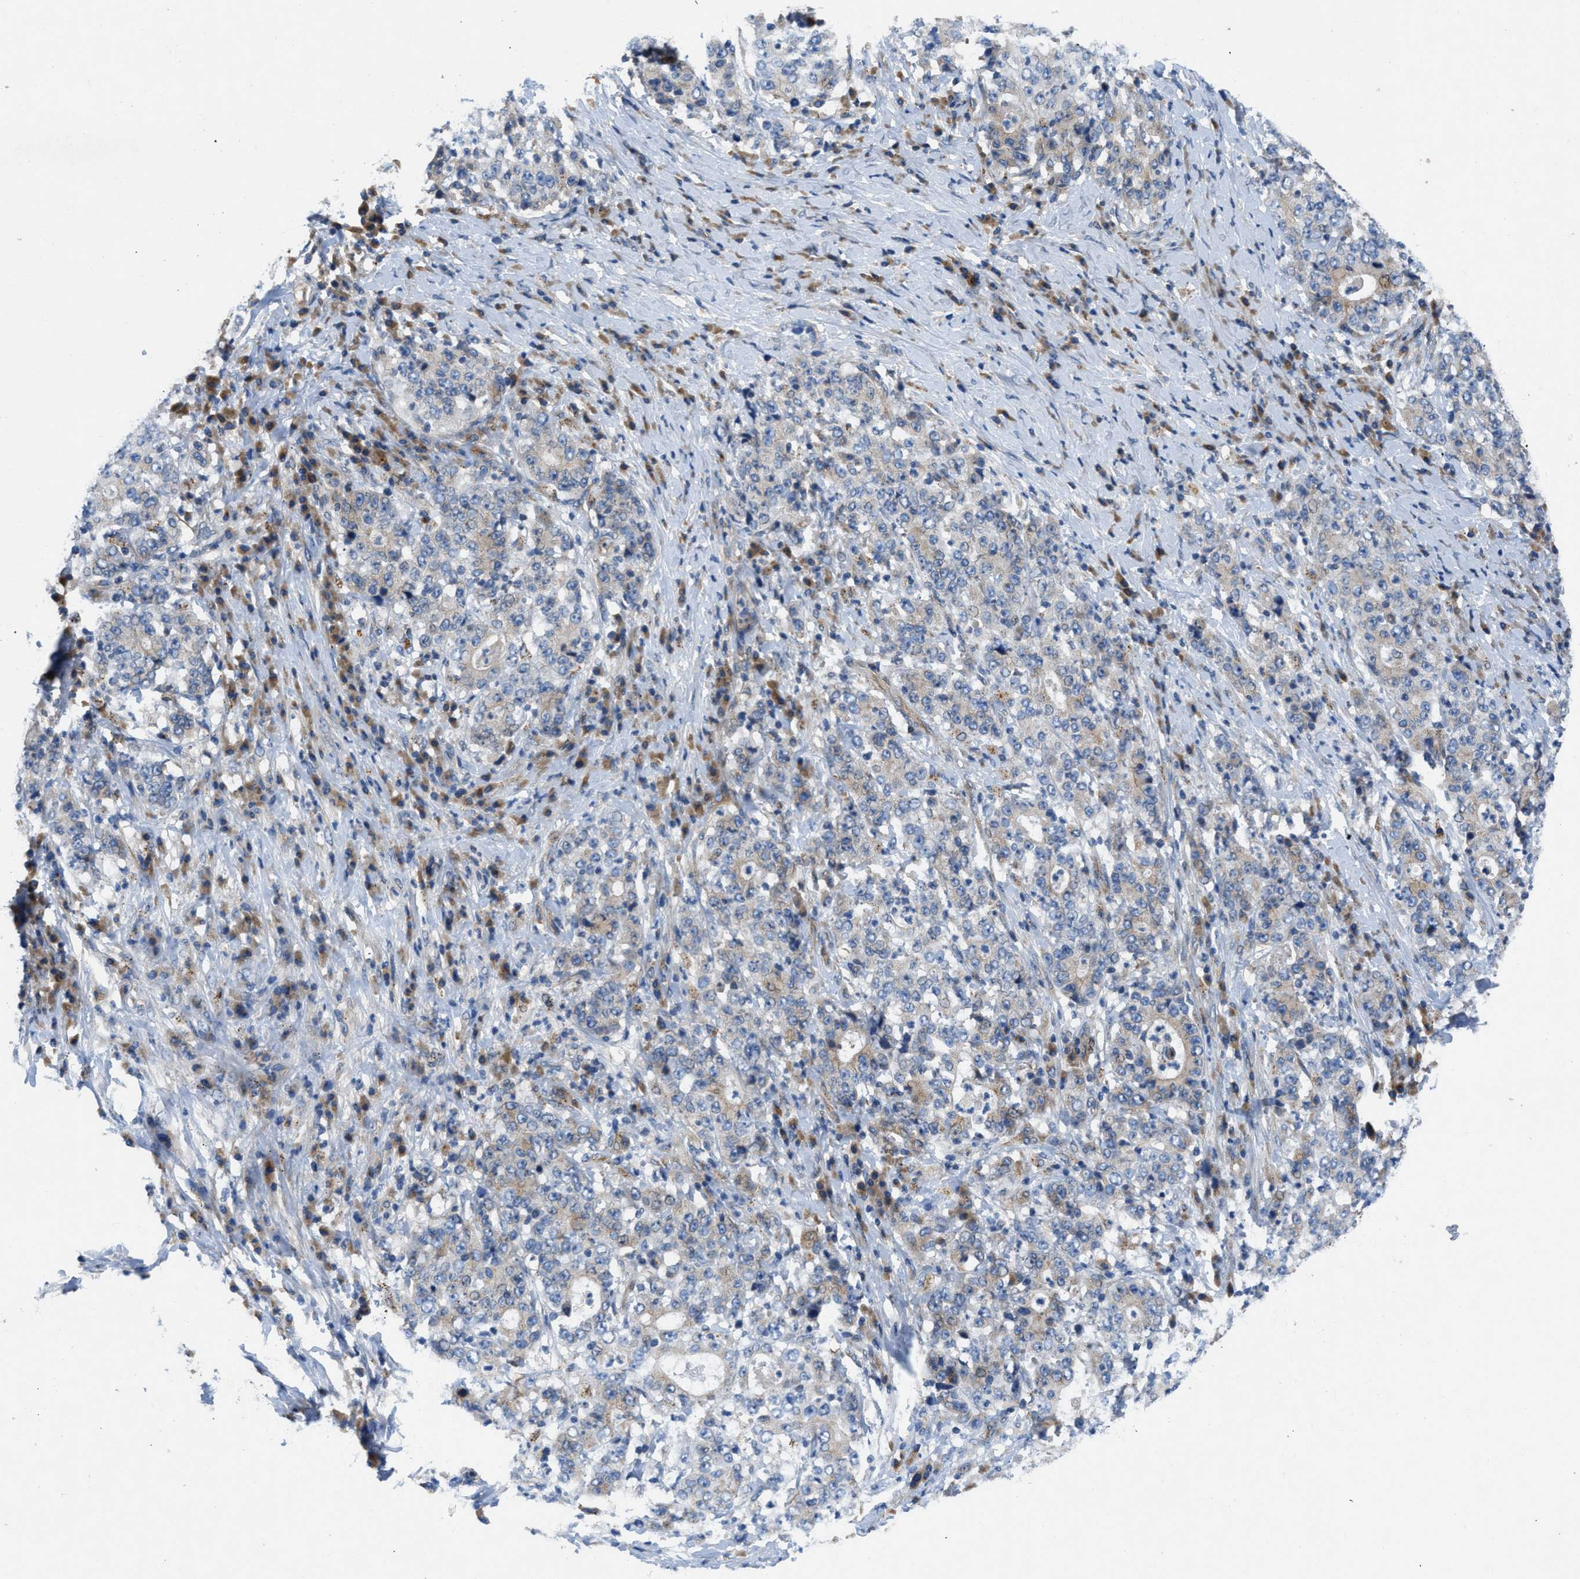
{"staining": {"intensity": "moderate", "quantity": "25%-75%", "location": "cytoplasmic/membranous"}, "tissue": "stomach cancer", "cell_type": "Tumor cells", "image_type": "cancer", "snomed": [{"axis": "morphology", "description": "Normal tissue, NOS"}, {"axis": "morphology", "description": "Adenocarcinoma, NOS"}, {"axis": "topography", "description": "Stomach, upper"}, {"axis": "topography", "description": "Stomach"}], "caption": "An immunohistochemistry (IHC) image of tumor tissue is shown. Protein staining in brown highlights moderate cytoplasmic/membranous positivity in stomach adenocarcinoma within tumor cells. The staining was performed using DAB, with brown indicating positive protein expression. Nuclei are stained blue with hematoxylin.", "gene": "TMEM248", "patient": {"sex": "male", "age": 59}}